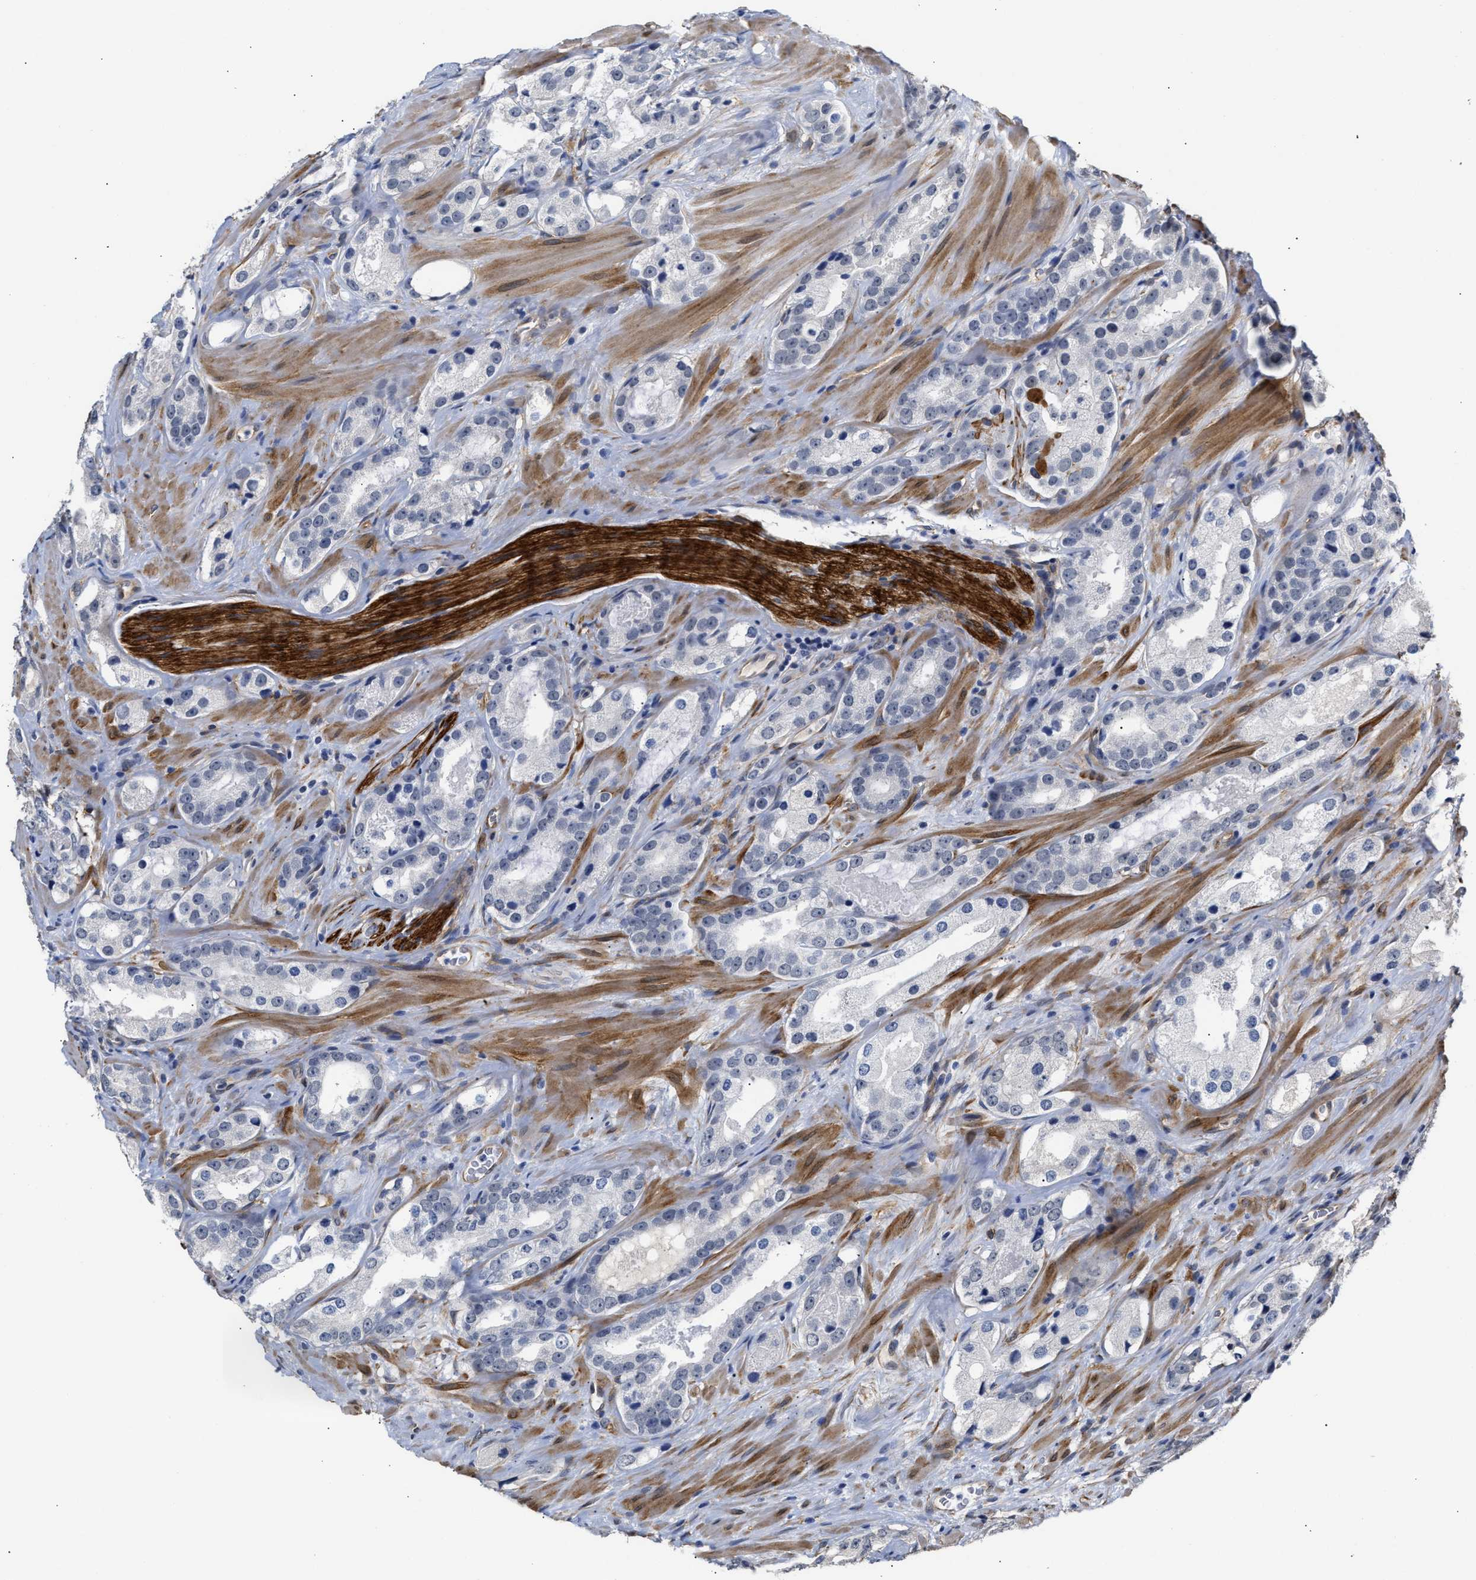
{"staining": {"intensity": "negative", "quantity": "none", "location": "none"}, "tissue": "prostate cancer", "cell_type": "Tumor cells", "image_type": "cancer", "snomed": [{"axis": "morphology", "description": "Adenocarcinoma, High grade"}, {"axis": "topography", "description": "Prostate"}], "caption": "A high-resolution micrograph shows IHC staining of prostate adenocarcinoma (high-grade), which exhibits no significant staining in tumor cells.", "gene": "AHNAK2", "patient": {"sex": "male", "age": 63}}